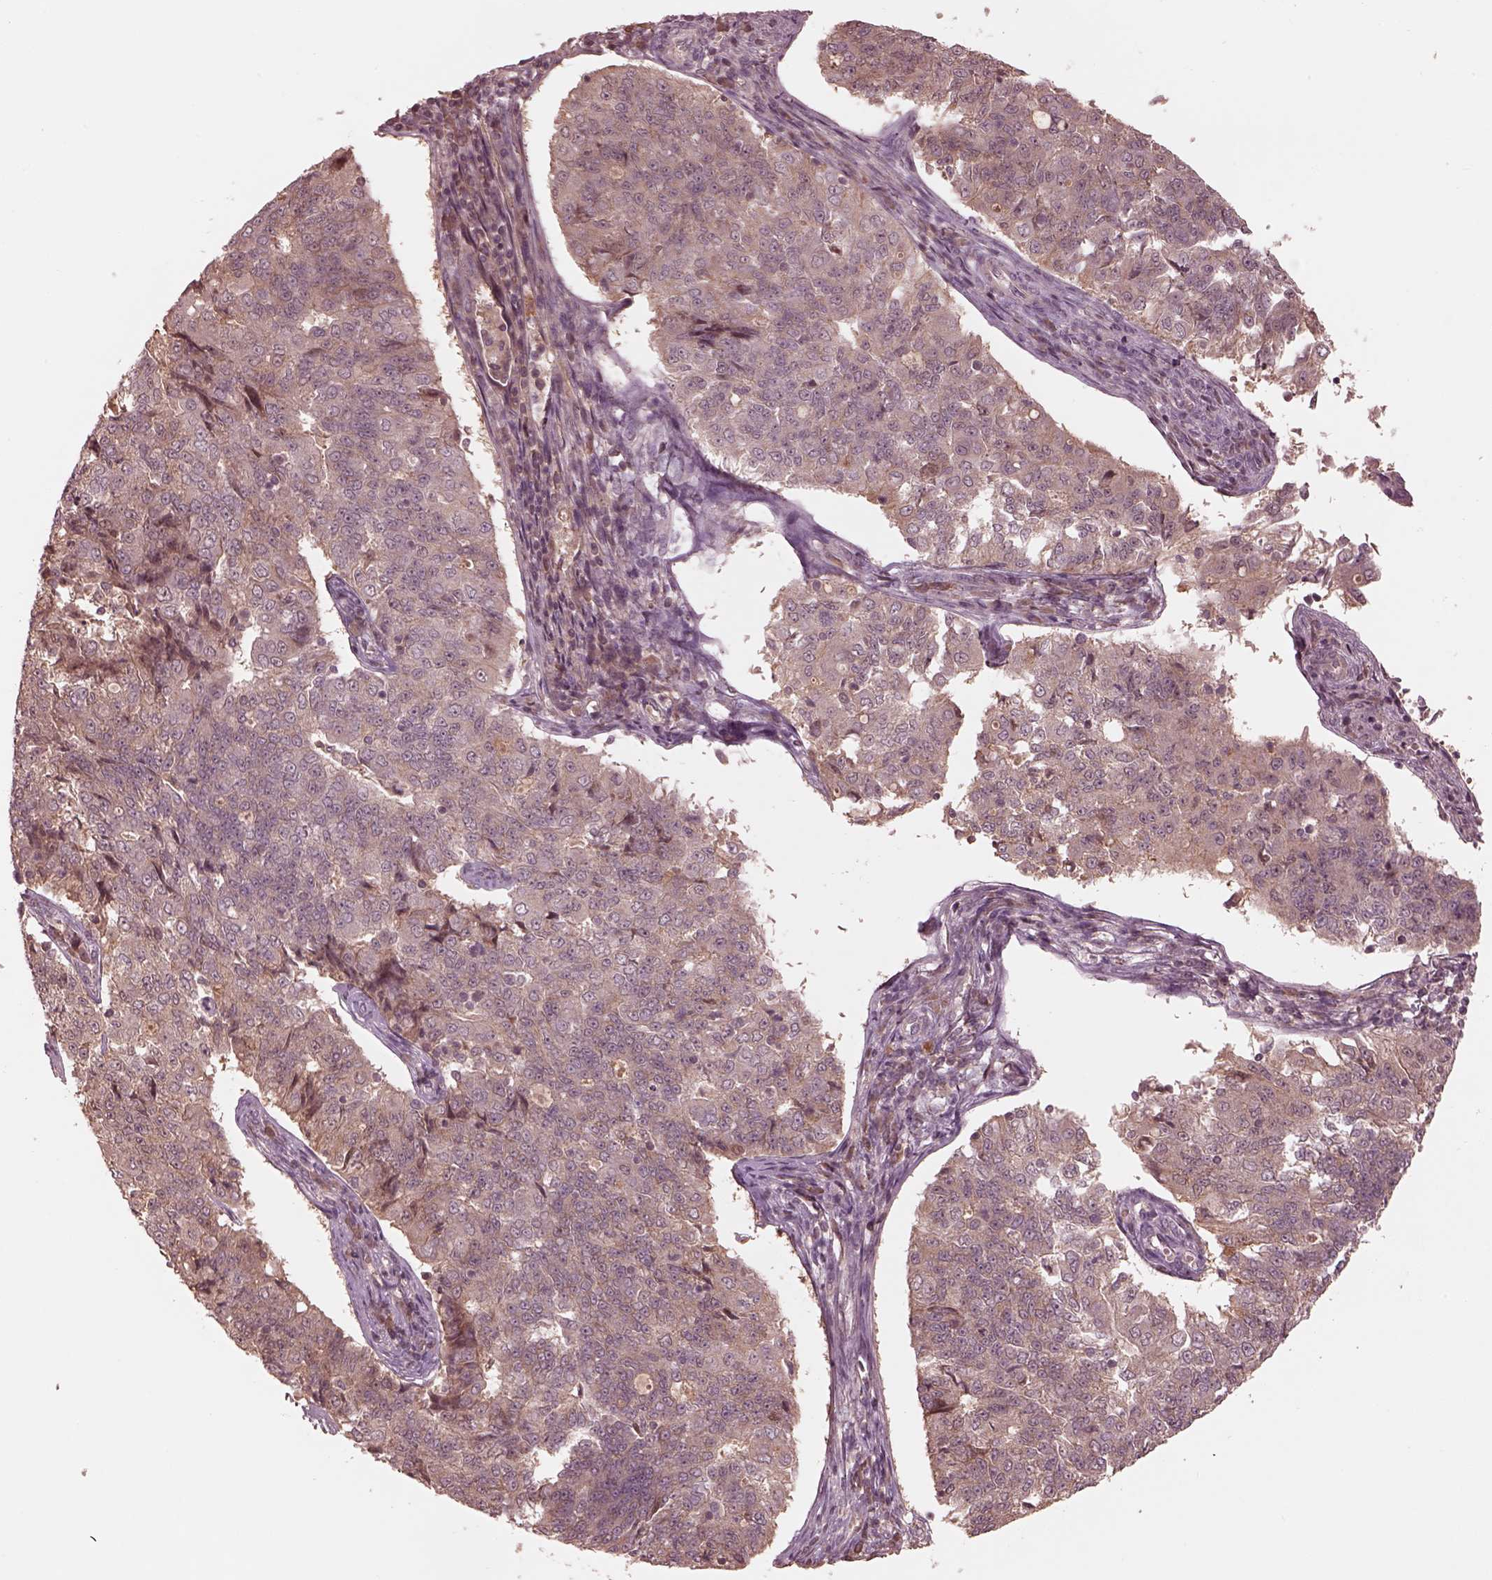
{"staining": {"intensity": "negative", "quantity": "none", "location": "none"}, "tissue": "endometrial cancer", "cell_type": "Tumor cells", "image_type": "cancer", "snomed": [{"axis": "morphology", "description": "Adenocarcinoma, NOS"}, {"axis": "topography", "description": "Endometrium"}], "caption": "This photomicrograph is of endometrial cancer (adenocarcinoma) stained with immunohistochemistry (IHC) to label a protein in brown with the nuclei are counter-stained blue. There is no expression in tumor cells. The staining is performed using DAB brown chromogen with nuclei counter-stained in using hematoxylin.", "gene": "TF", "patient": {"sex": "female", "age": 43}}